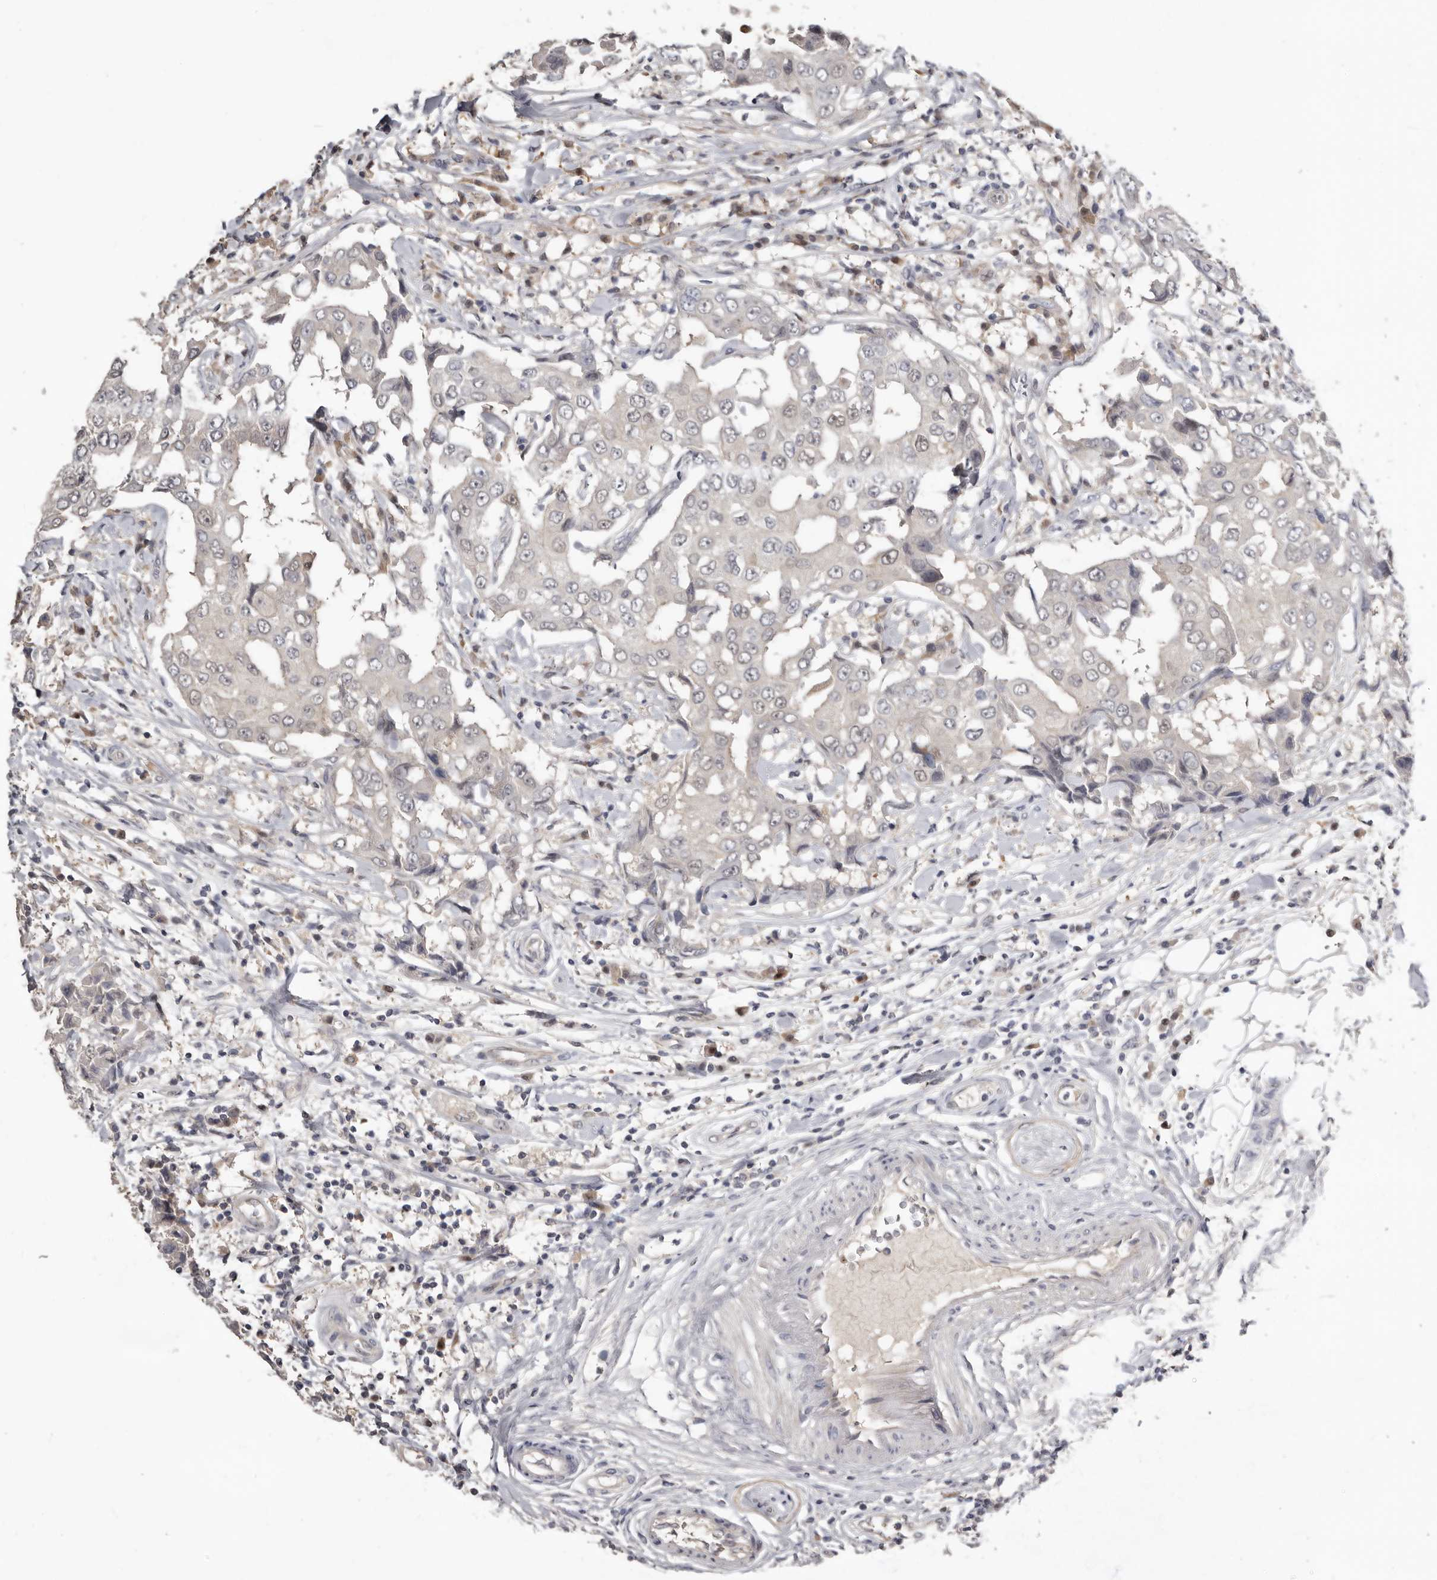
{"staining": {"intensity": "weak", "quantity": "25%-75%", "location": "nuclear"}, "tissue": "breast cancer", "cell_type": "Tumor cells", "image_type": "cancer", "snomed": [{"axis": "morphology", "description": "Duct carcinoma"}, {"axis": "topography", "description": "Breast"}], "caption": "Tumor cells demonstrate low levels of weak nuclear positivity in approximately 25%-75% of cells in invasive ductal carcinoma (breast).", "gene": "RBKS", "patient": {"sex": "female", "age": 27}}